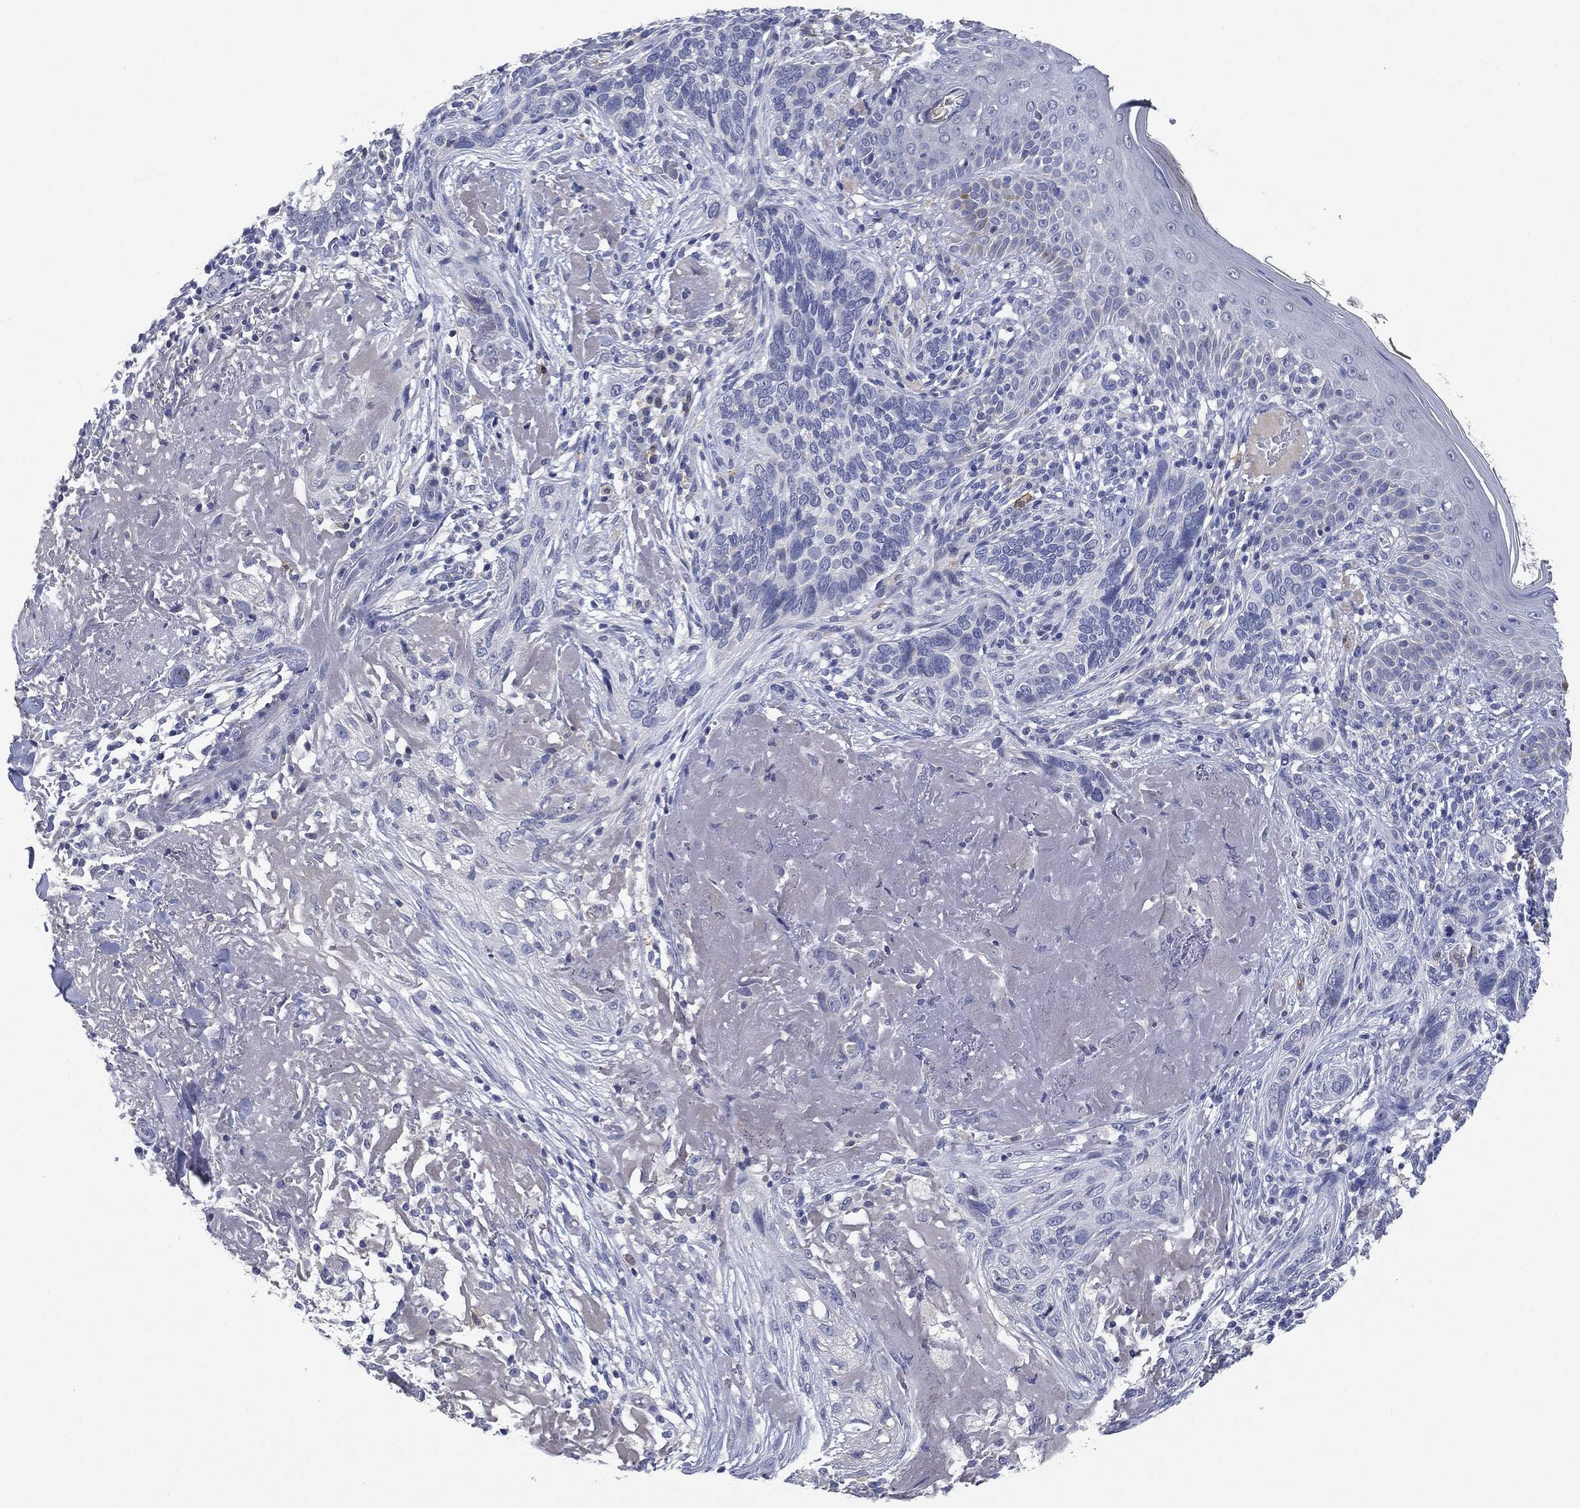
{"staining": {"intensity": "negative", "quantity": "none", "location": "none"}, "tissue": "skin cancer", "cell_type": "Tumor cells", "image_type": "cancer", "snomed": [{"axis": "morphology", "description": "Basal cell carcinoma"}, {"axis": "topography", "description": "Skin"}], "caption": "Immunohistochemical staining of skin cancer (basal cell carcinoma) demonstrates no significant positivity in tumor cells.", "gene": "NTRK1", "patient": {"sex": "male", "age": 91}}